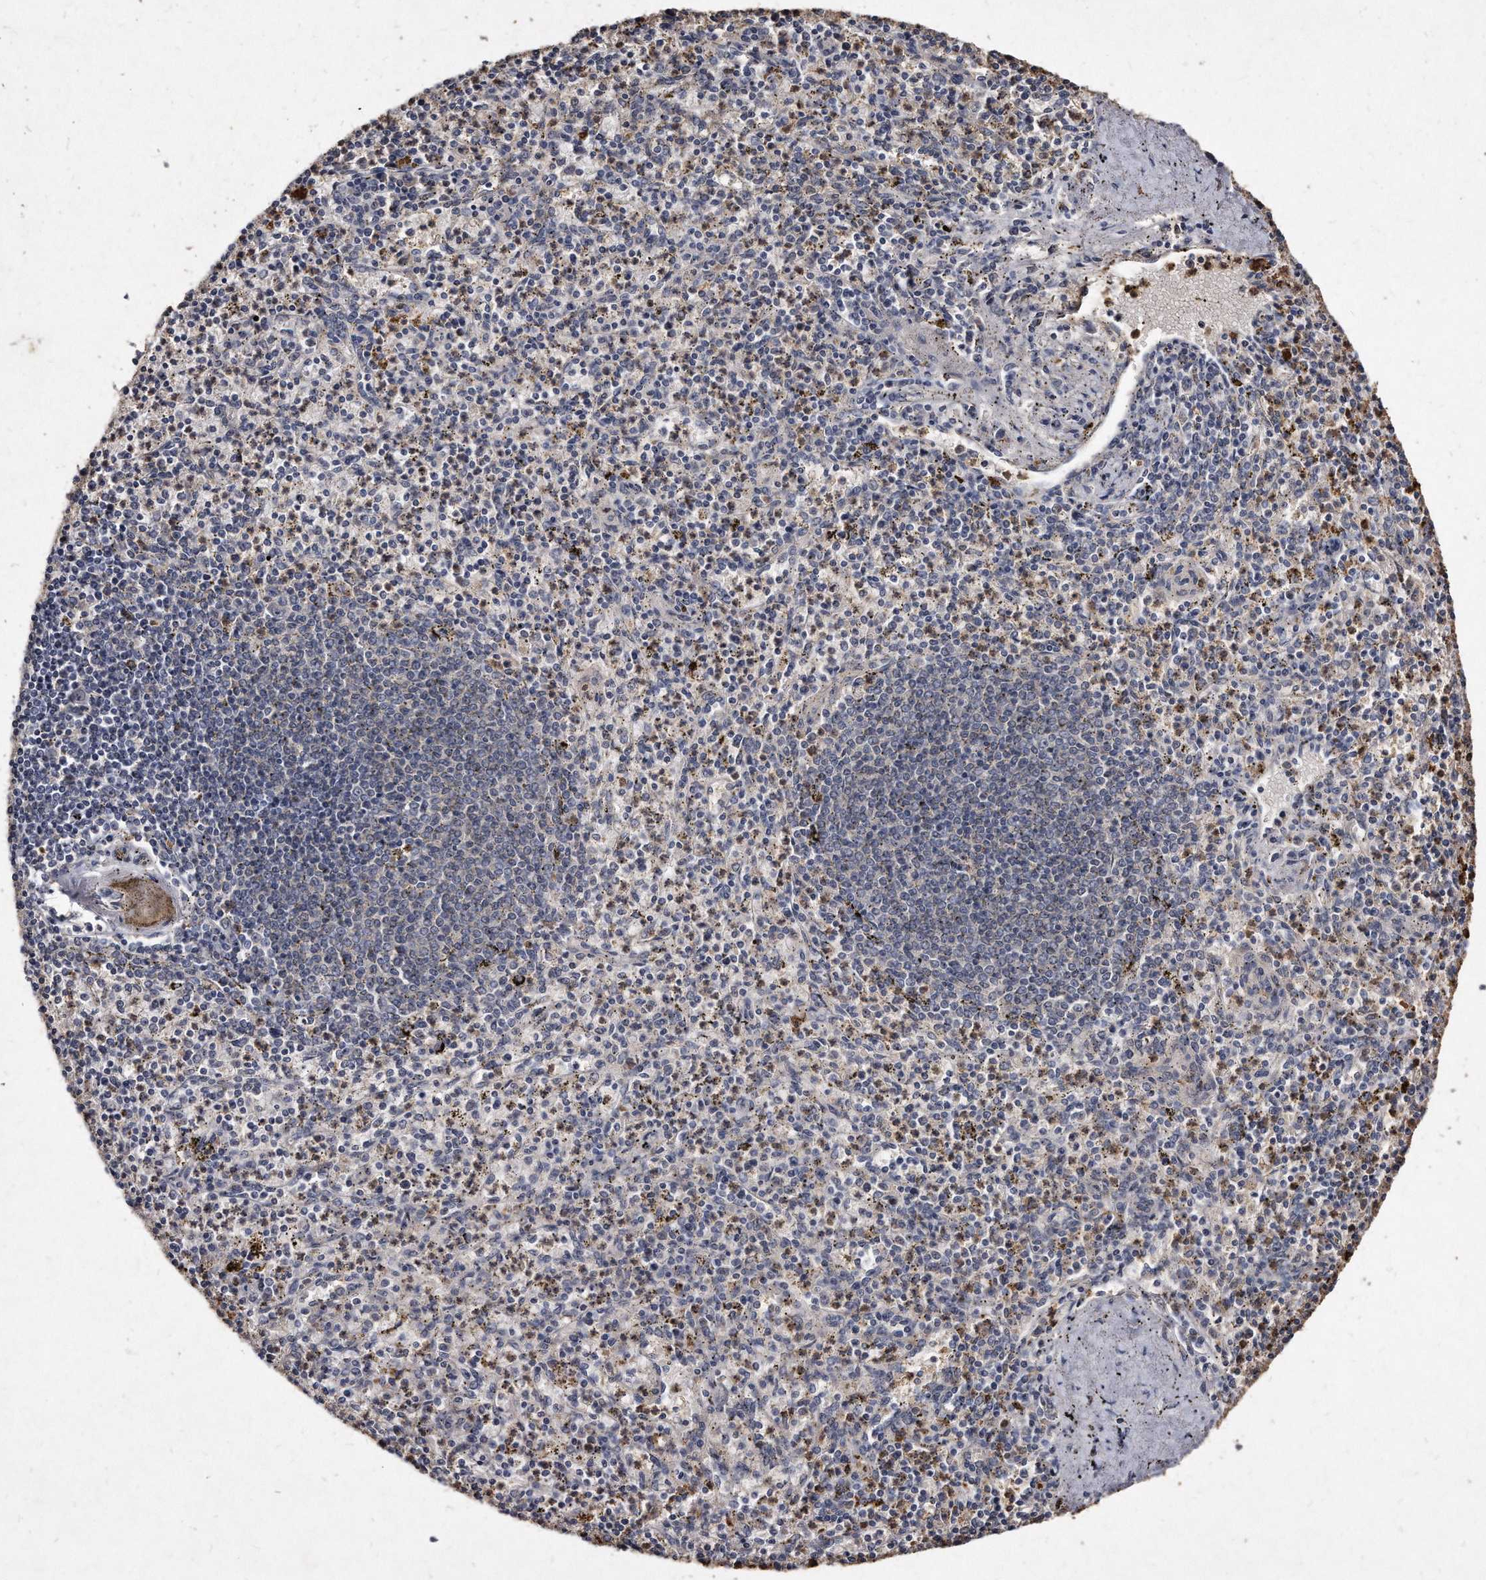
{"staining": {"intensity": "negative", "quantity": "none", "location": "none"}, "tissue": "spleen", "cell_type": "Cells in red pulp", "image_type": "normal", "snomed": [{"axis": "morphology", "description": "Normal tissue, NOS"}, {"axis": "topography", "description": "Spleen"}], "caption": "This histopathology image is of unremarkable spleen stained with immunohistochemistry to label a protein in brown with the nuclei are counter-stained blue. There is no expression in cells in red pulp. (DAB immunohistochemistry (IHC) with hematoxylin counter stain).", "gene": "KLHDC3", "patient": {"sex": "male", "age": 72}}